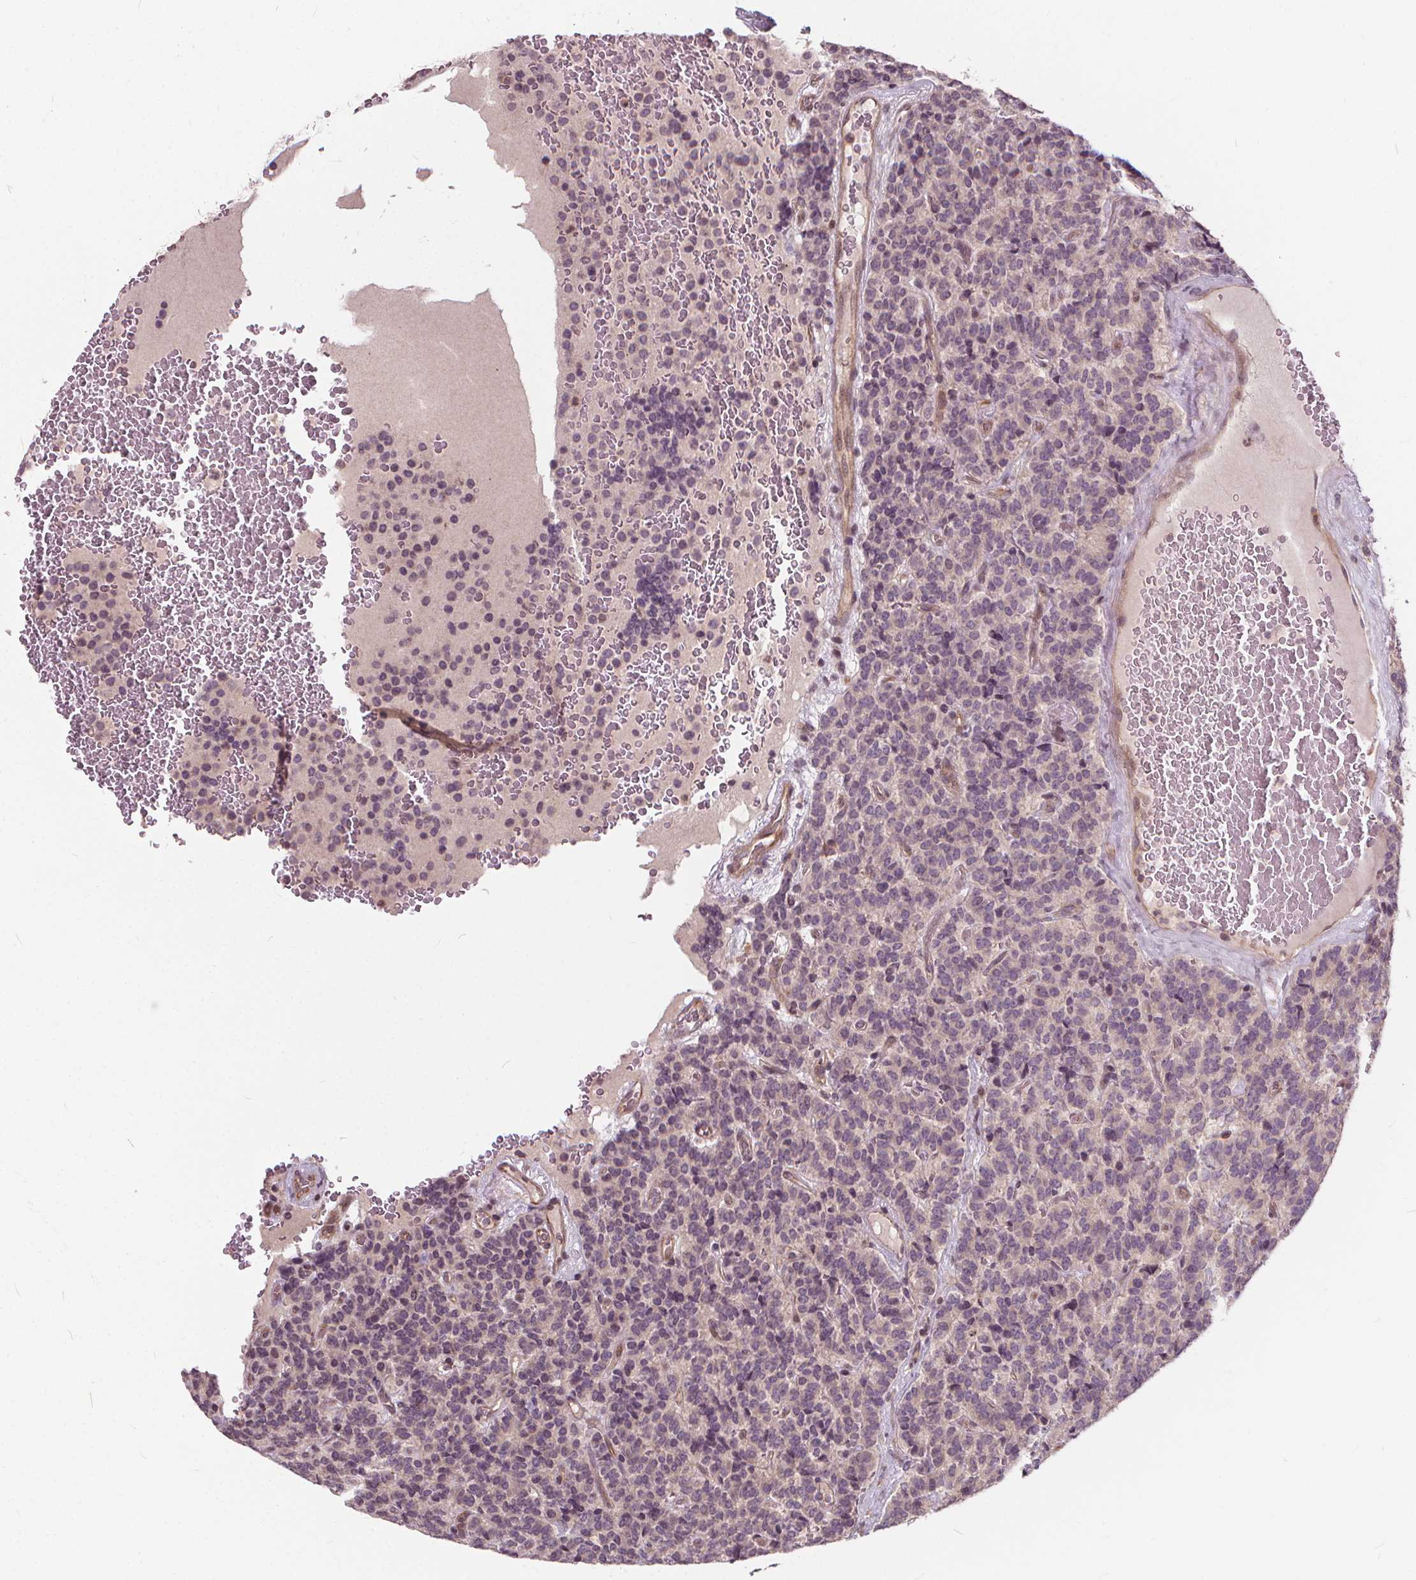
{"staining": {"intensity": "negative", "quantity": "none", "location": "none"}, "tissue": "carcinoid", "cell_type": "Tumor cells", "image_type": "cancer", "snomed": [{"axis": "morphology", "description": "Carcinoid, malignant, NOS"}, {"axis": "topography", "description": "Pancreas"}], "caption": "IHC image of neoplastic tissue: human carcinoid stained with DAB (3,3'-diaminobenzidine) shows no significant protein positivity in tumor cells.", "gene": "INPP5E", "patient": {"sex": "male", "age": 36}}